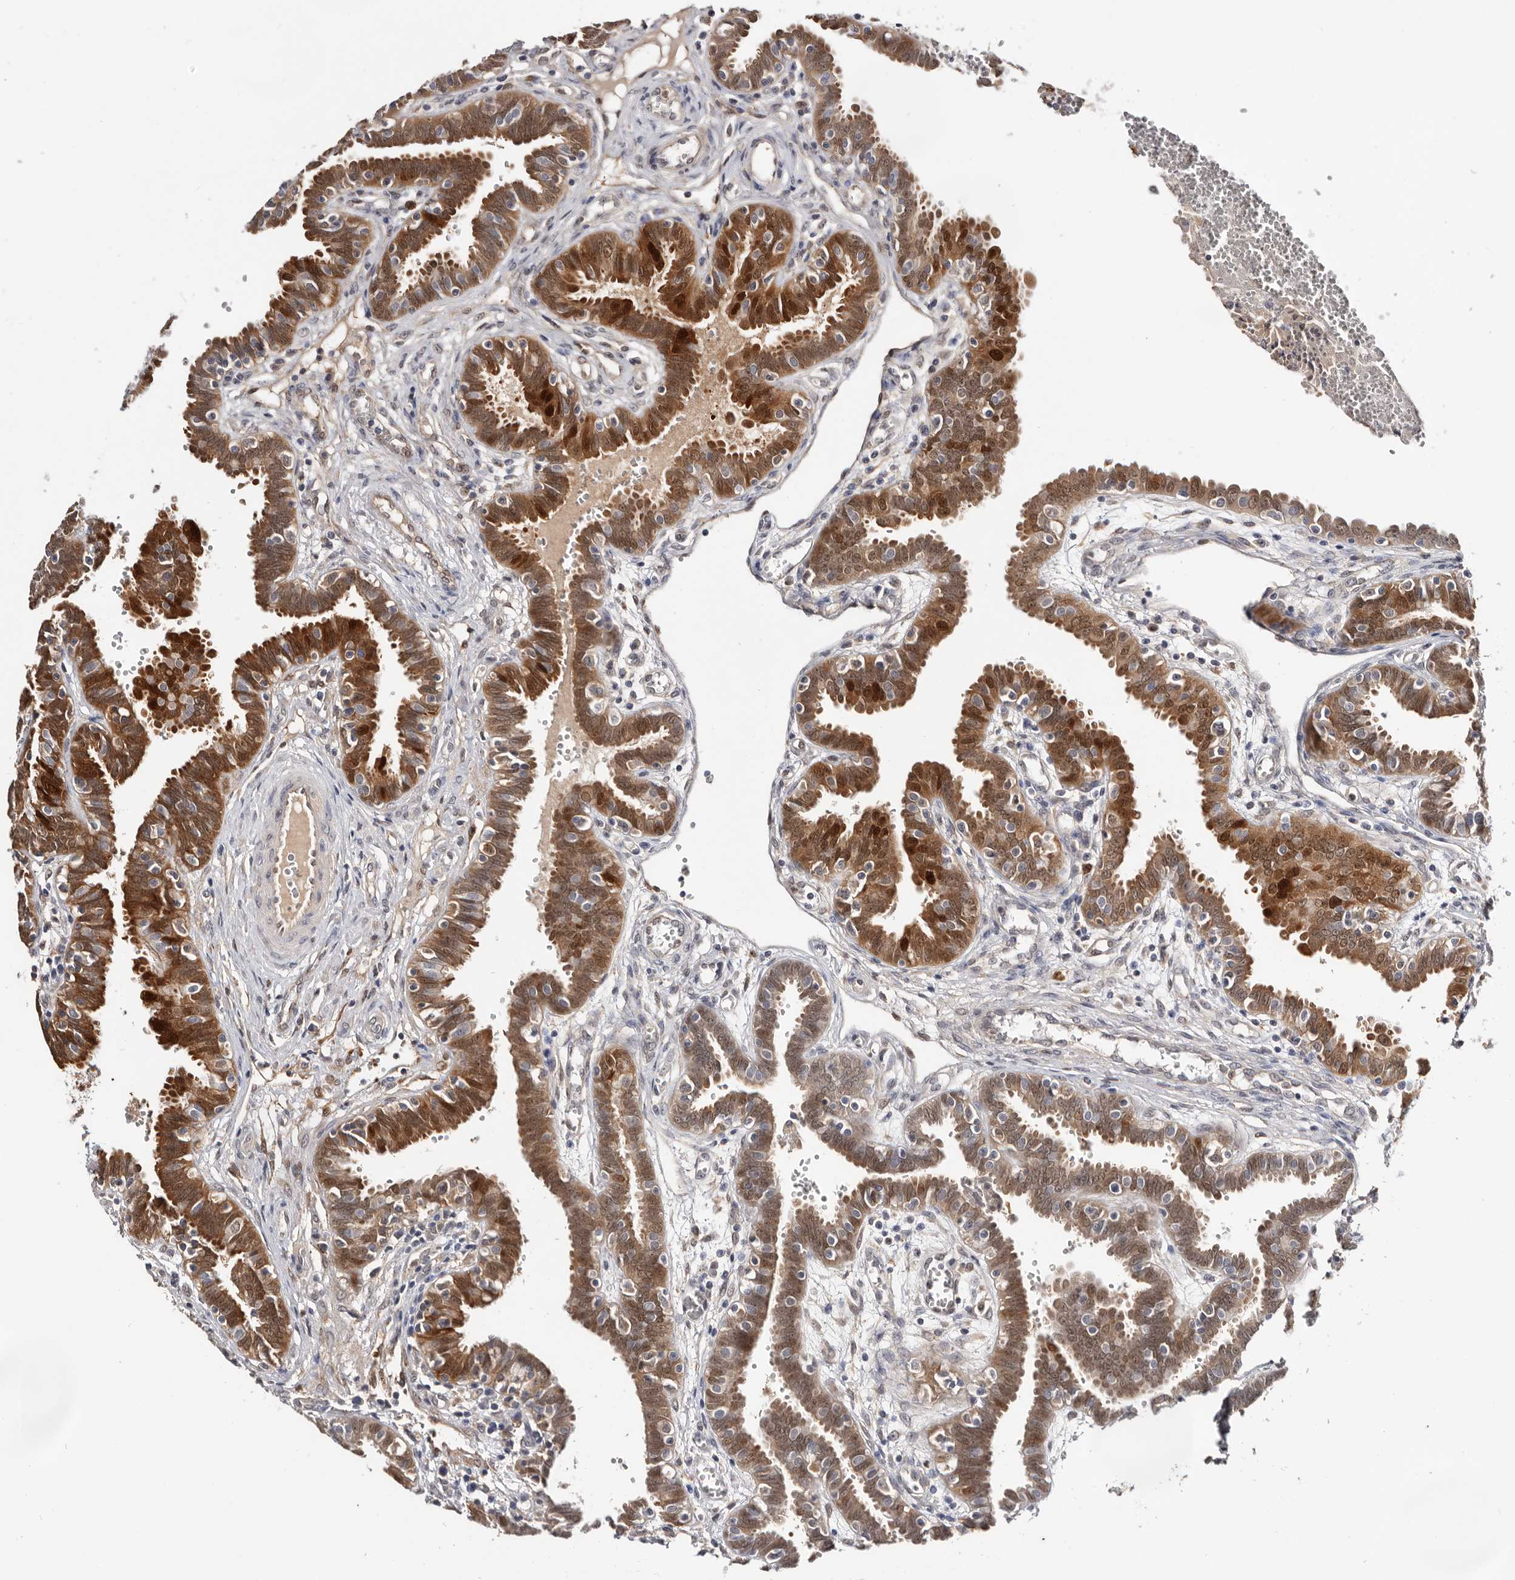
{"staining": {"intensity": "strong", "quantity": ">75%", "location": "cytoplasmic/membranous,nuclear"}, "tissue": "fallopian tube", "cell_type": "Glandular cells", "image_type": "normal", "snomed": [{"axis": "morphology", "description": "Normal tissue, NOS"}, {"axis": "topography", "description": "Fallopian tube"}, {"axis": "topography", "description": "Placenta"}], "caption": "Immunohistochemical staining of normal fallopian tube displays strong cytoplasmic/membranous,nuclear protein expression in approximately >75% of glandular cells. Nuclei are stained in blue.", "gene": "TP53I3", "patient": {"sex": "female", "age": 32}}